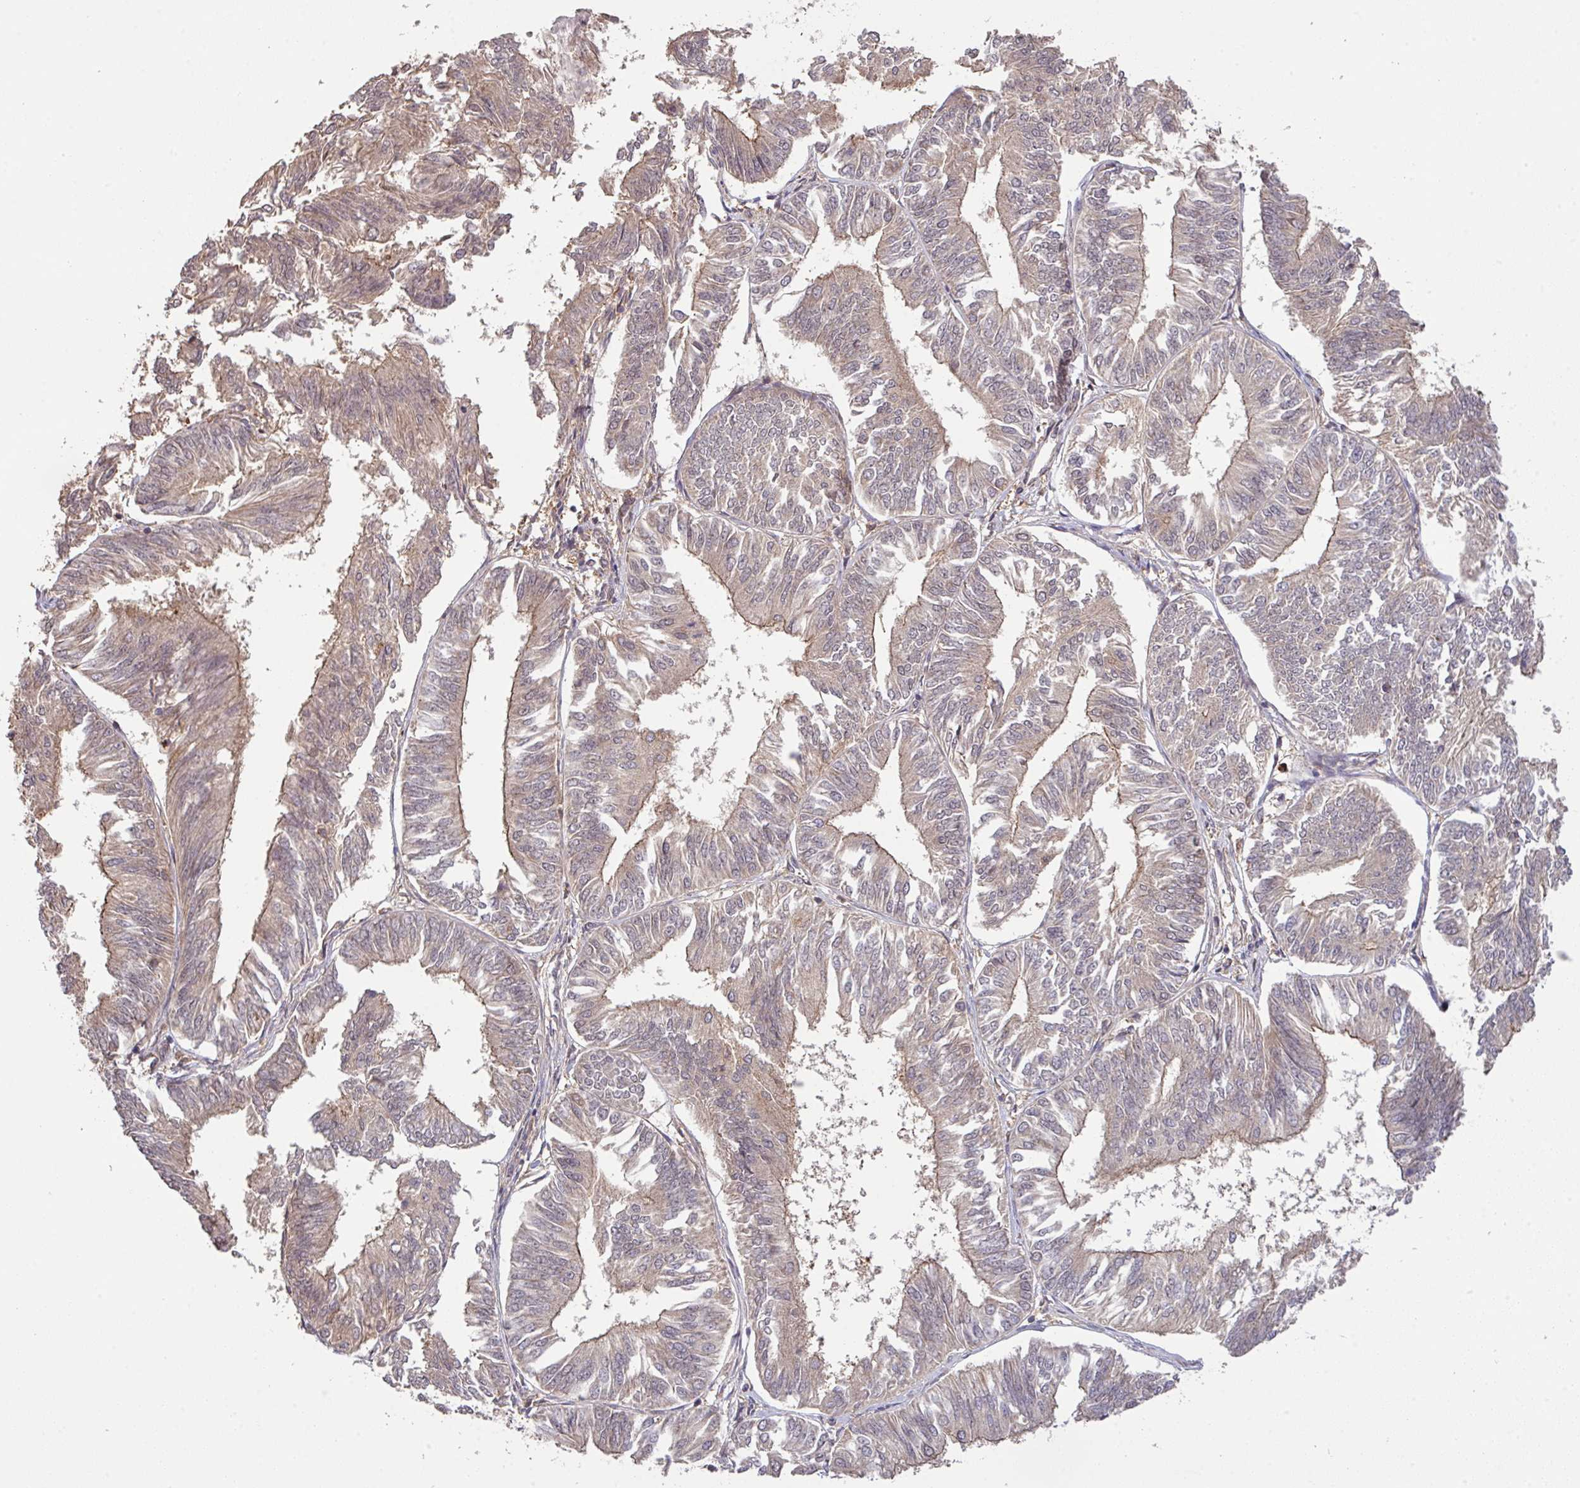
{"staining": {"intensity": "weak", "quantity": "25%-75%", "location": "cytoplasmic/membranous"}, "tissue": "endometrial cancer", "cell_type": "Tumor cells", "image_type": "cancer", "snomed": [{"axis": "morphology", "description": "Adenocarcinoma, NOS"}, {"axis": "topography", "description": "Endometrium"}], "caption": "Immunohistochemistry (IHC) of human endometrial cancer shows low levels of weak cytoplasmic/membranous expression in approximately 25%-75% of tumor cells. Nuclei are stained in blue.", "gene": "ARPIN", "patient": {"sex": "female", "age": 58}}